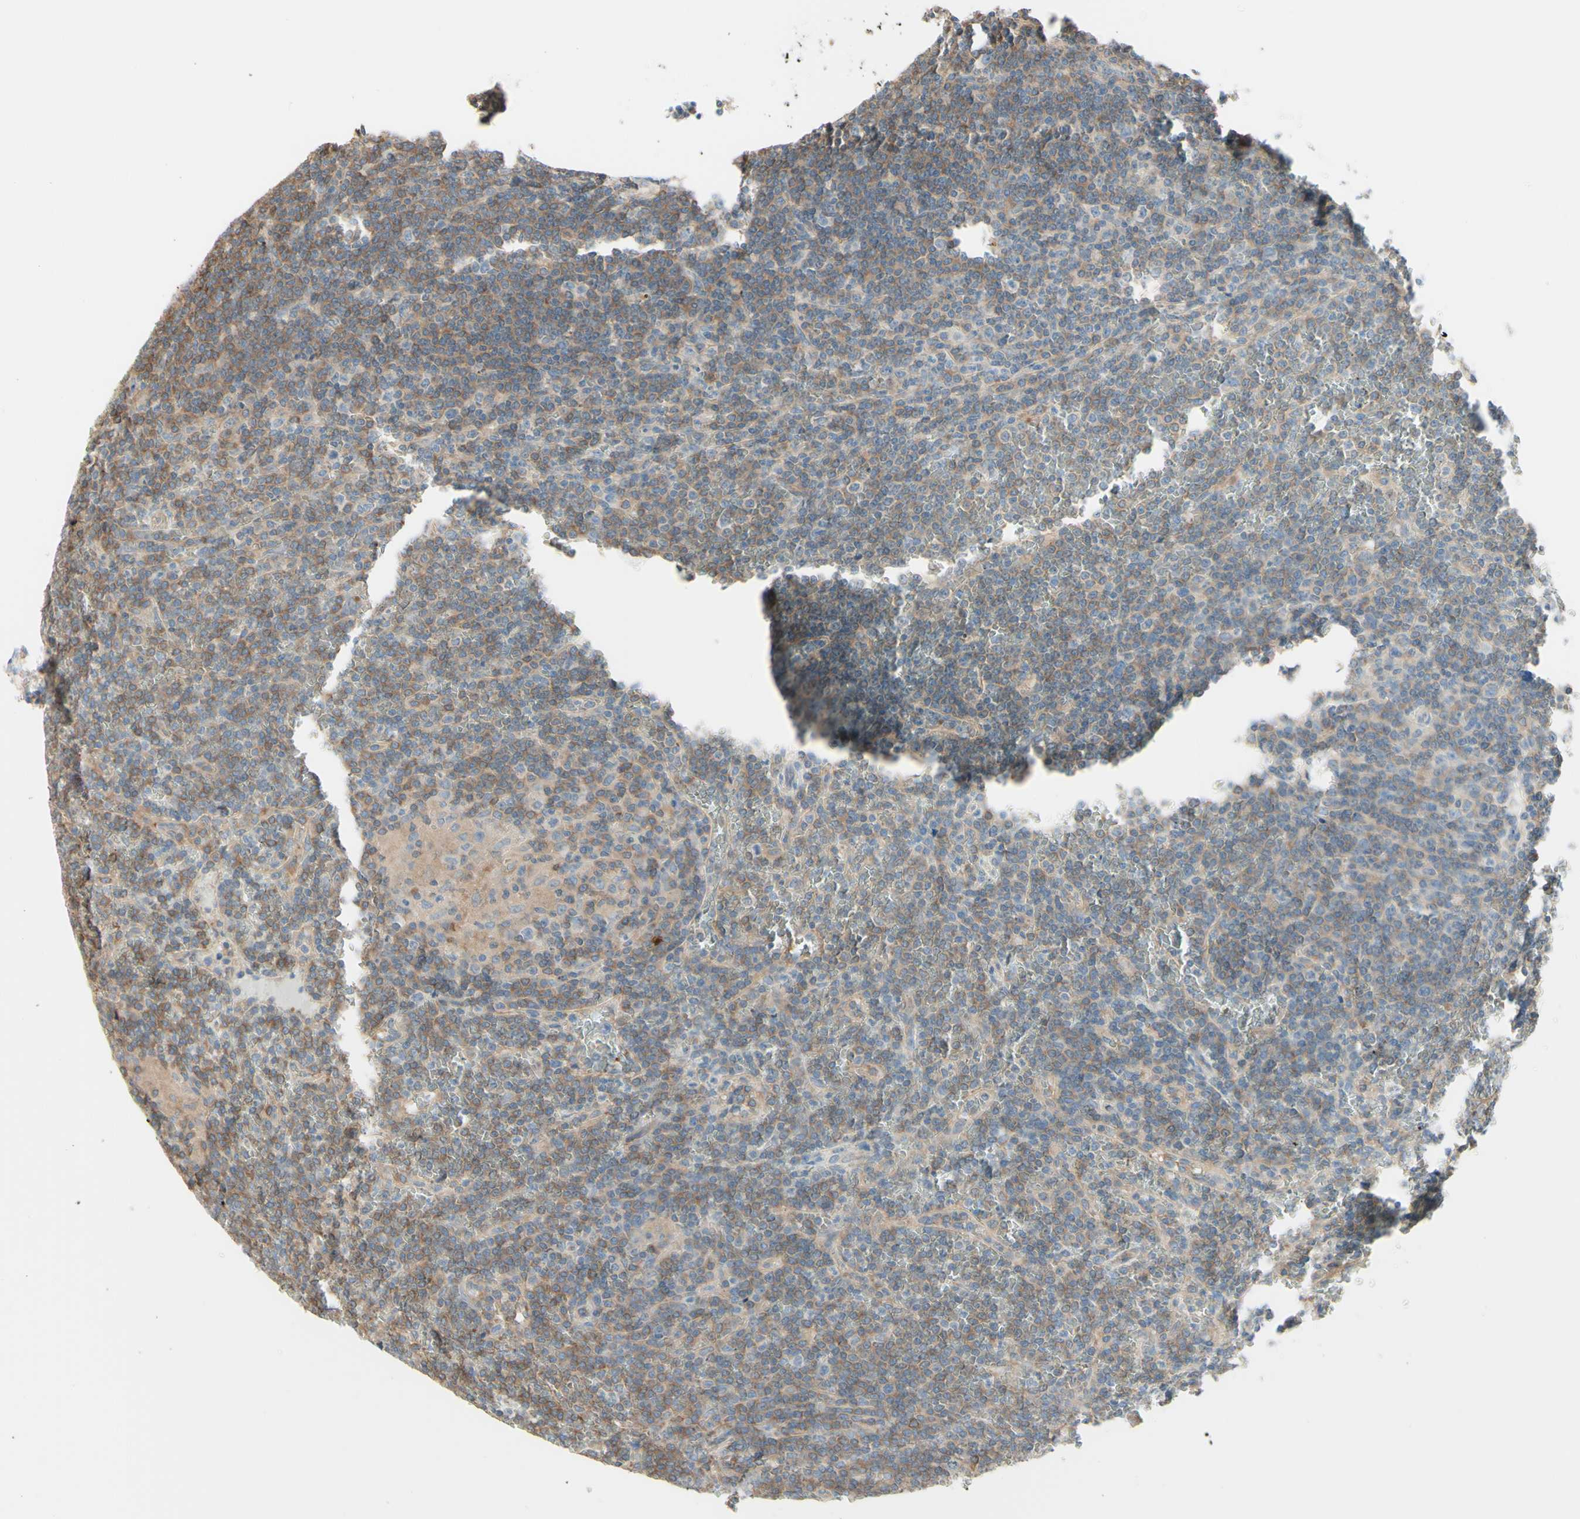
{"staining": {"intensity": "weak", "quantity": ">75%", "location": "cytoplasmic/membranous"}, "tissue": "lymphoma", "cell_type": "Tumor cells", "image_type": "cancer", "snomed": [{"axis": "morphology", "description": "Malignant lymphoma, non-Hodgkin's type, Low grade"}, {"axis": "topography", "description": "Spleen"}], "caption": "This histopathology image reveals immunohistochemistry staining of human low-grade malignant lymphoma, non-Hodgkin's type, with low weak cytoplasmic/membranous expression in approximately >75% of tumor cells.", "gene": "MTM1", "patient": {"sex": "female", "age": 19}}